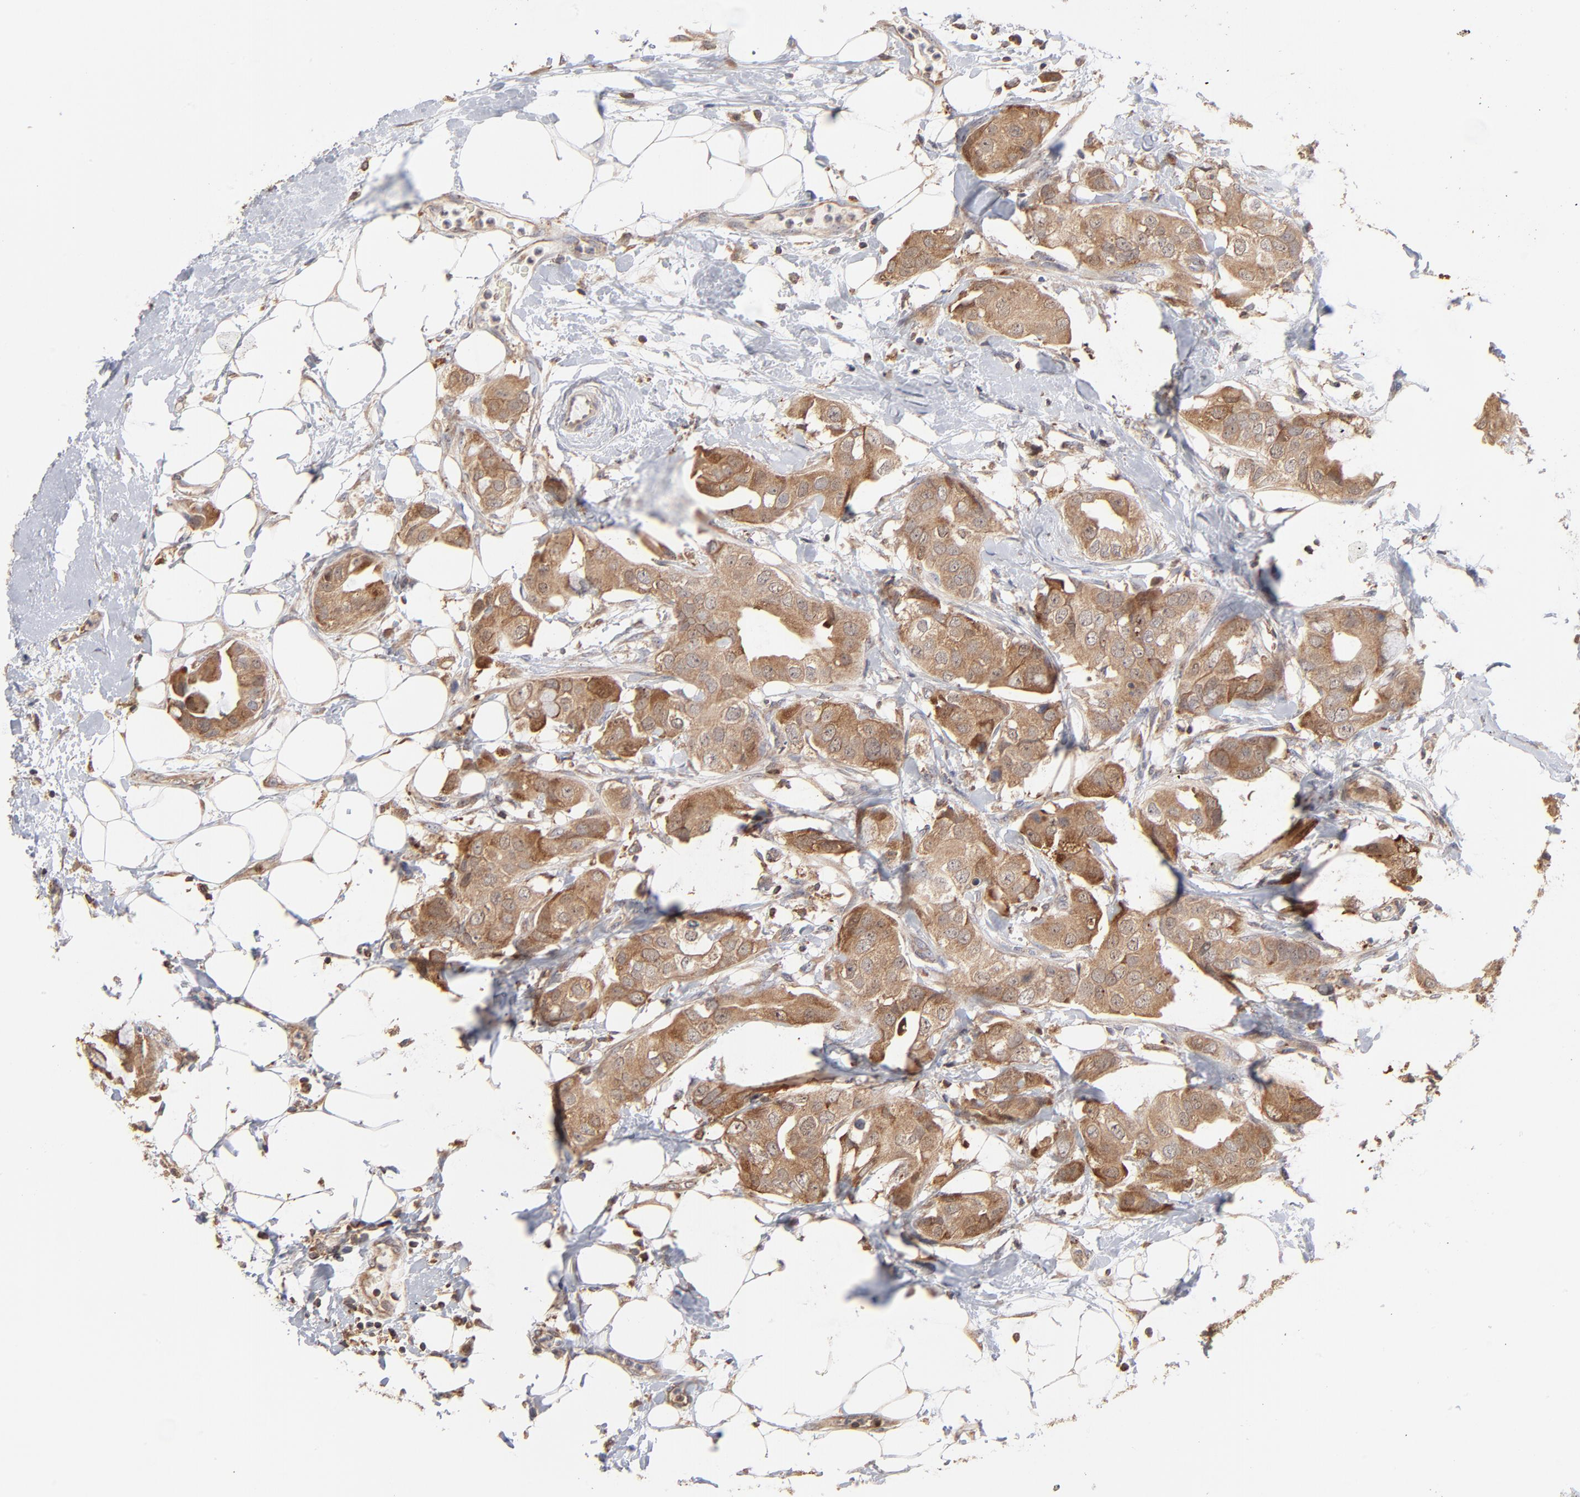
{"staining": {"intensity": "strong", "quantity": ">75%", "location": "cytoplasmic/membranous"}, "tissue": "breast cancer", "cell_type": "Tumor cells", "image_type": "cancer", "snomed": [{"axis": "morphology", "description": "Duct carcinoma"}, {"axis": "topography", "description": "Breast"}], "caption": "Strong cytoplasmic/membranous staining is seen in approximately >75% of tumor cells in breast cancer (invasive ductal carcinoma).", "gene": "RNF213", "patient": {"sex": "female", "age": 40}}